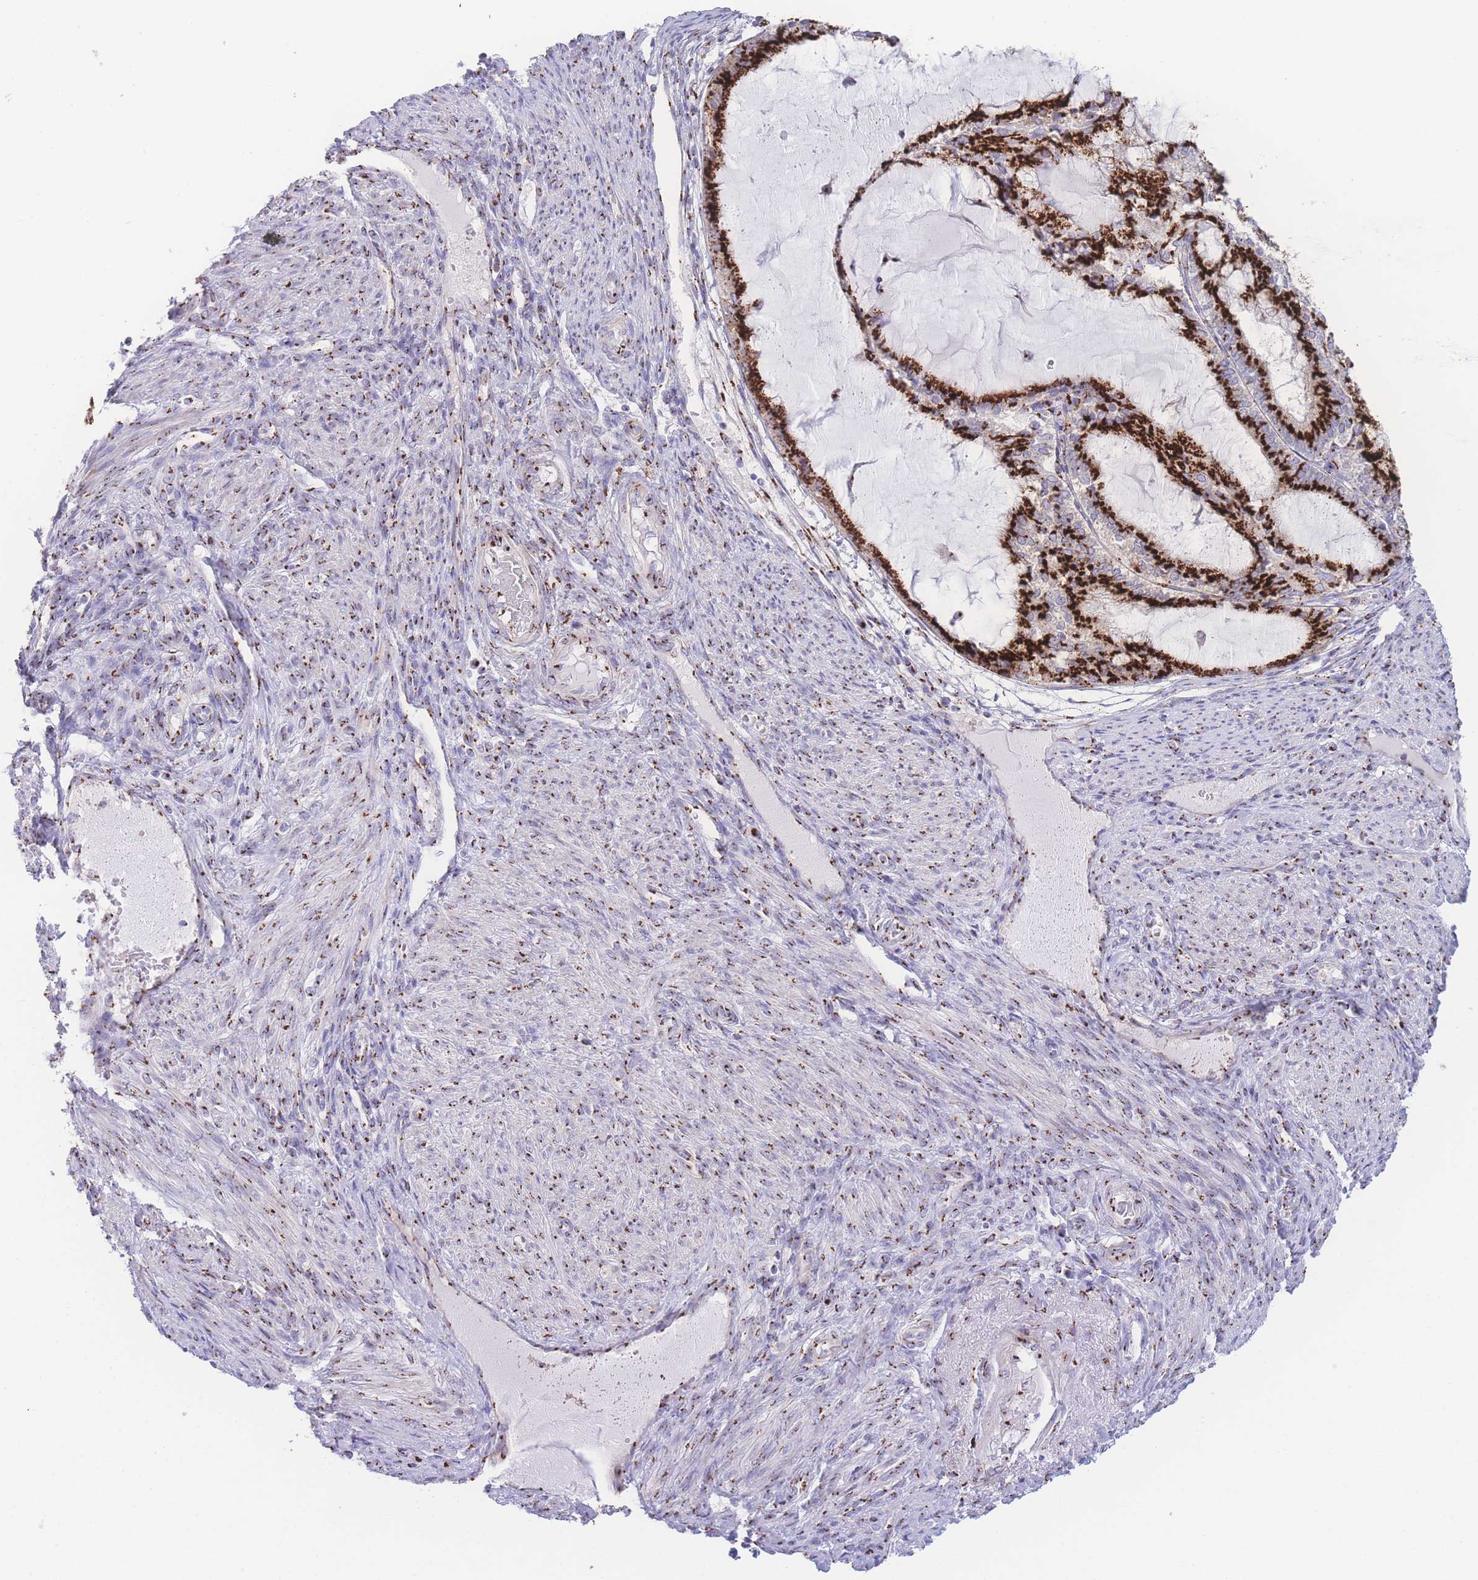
{"staining": {"intensity": "strong", "quantity": ">75%", "location": "cytoplasmic/membranous"}, "tissue": "endometrial cancer", "cell_type": "Tumor cells", "image_type": "cancer", "snomed": [{"axis": "morphology", "description": "Adenocarcinoma, NOS"}, {"axis": "topography", "description": "Endometrium"}], "caption": "Endometrial cancer (adenocarcinoma) stained with immunohistochemistry (IHC) reveals strong cytoplasmic/membranous positivity in about >75% of tumor cells.", "gene": "GOLM2", "patient": {"sex": "female", "age": 81}}